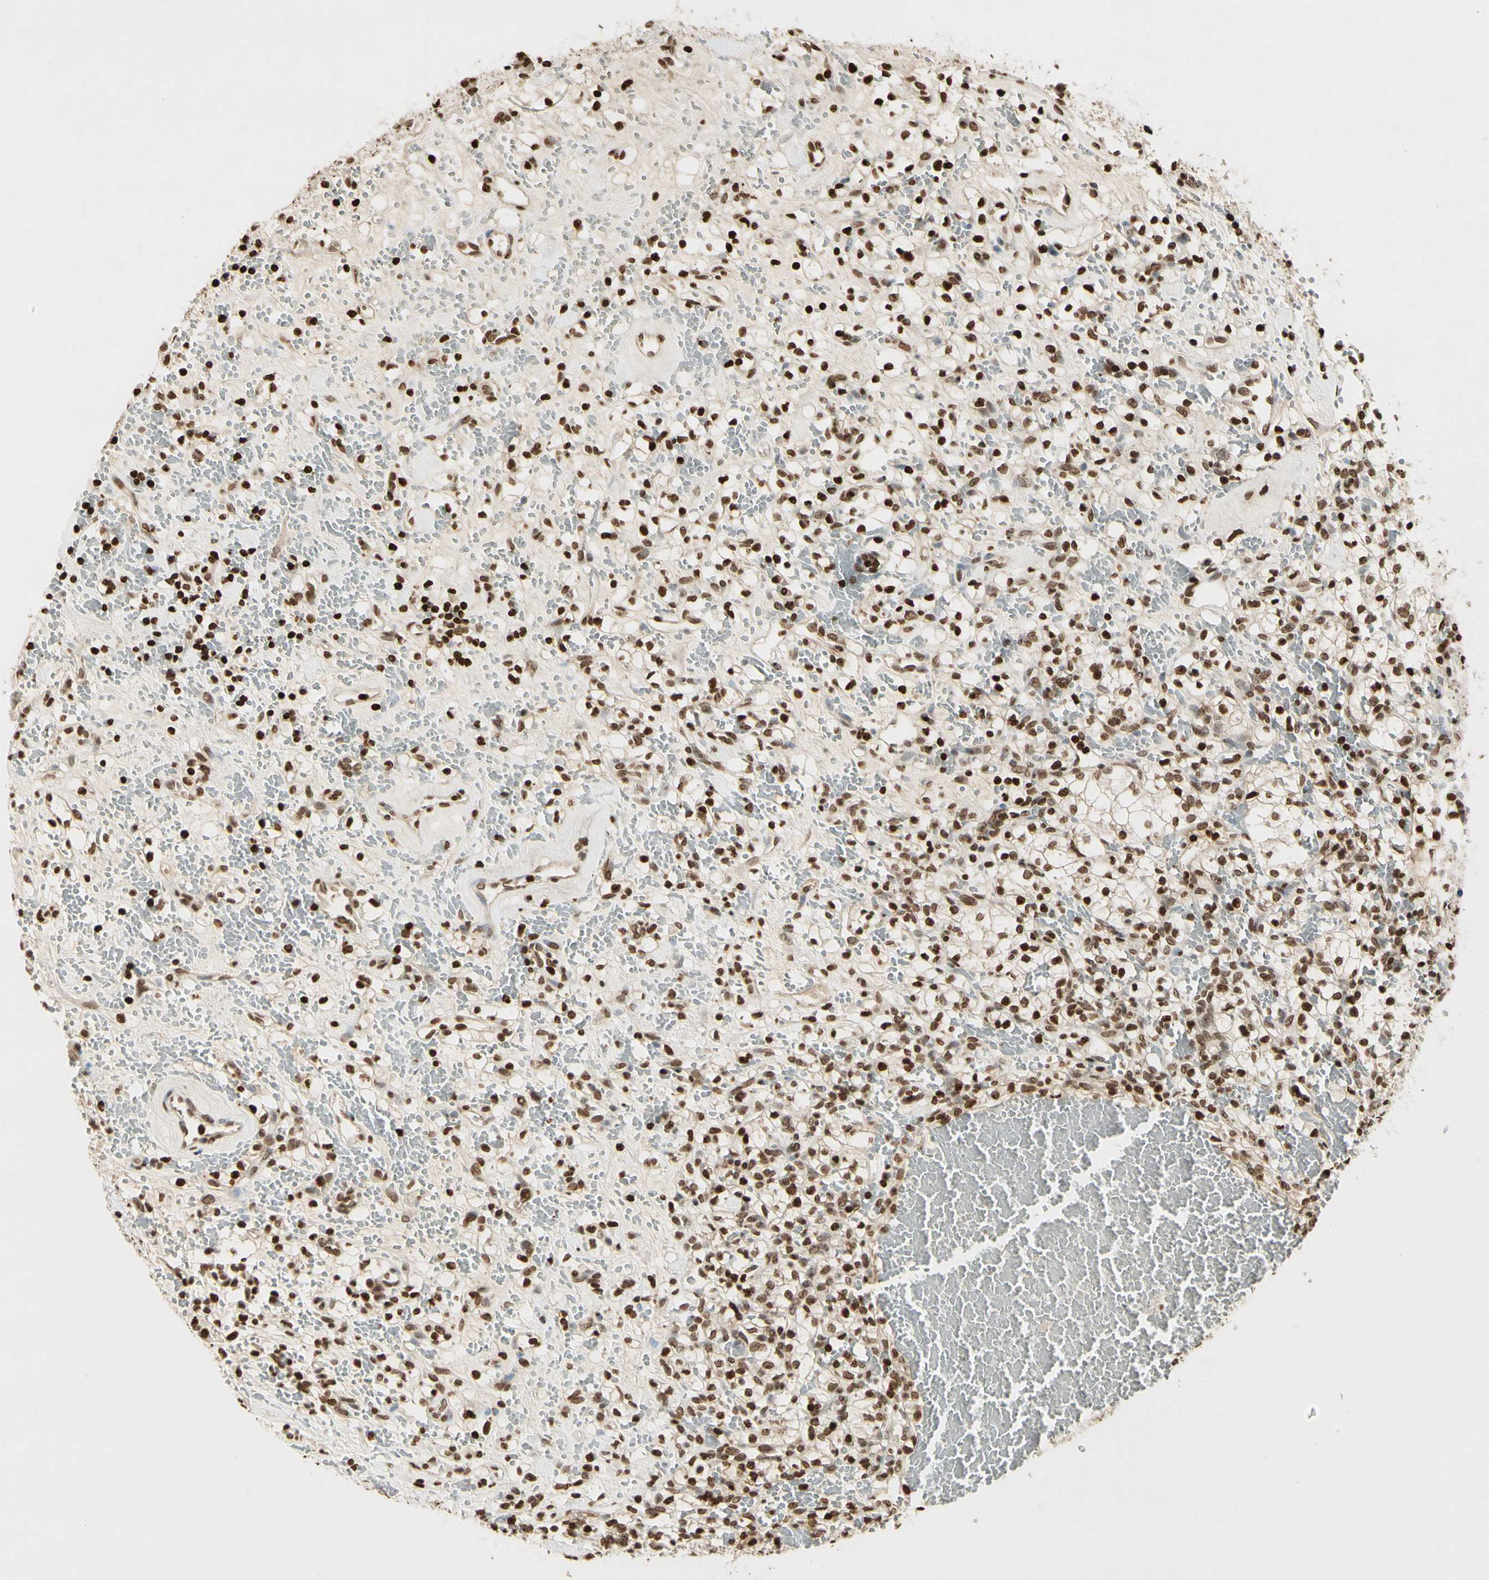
{"staining": {"intensity": "moderate", "quantity": ">75%", "location": "nuclear"}, "tissue": "renal cancer", "cell_type": "Tumor cells", "image_type": "cancer", "snomed": [{"axis": "morphology", "description": "Adenocarcinoma, NOS"}, {"axis": "topography", "description": "Kidney"}], "caption": "Immunohistochemical staining of renal adenocarcinoma reveals medium levels of moderate nuclear protein expression in approximately >75% of tumor cells.", "gene": "RORA", "patient": {"sex": "female", "age": 60}}